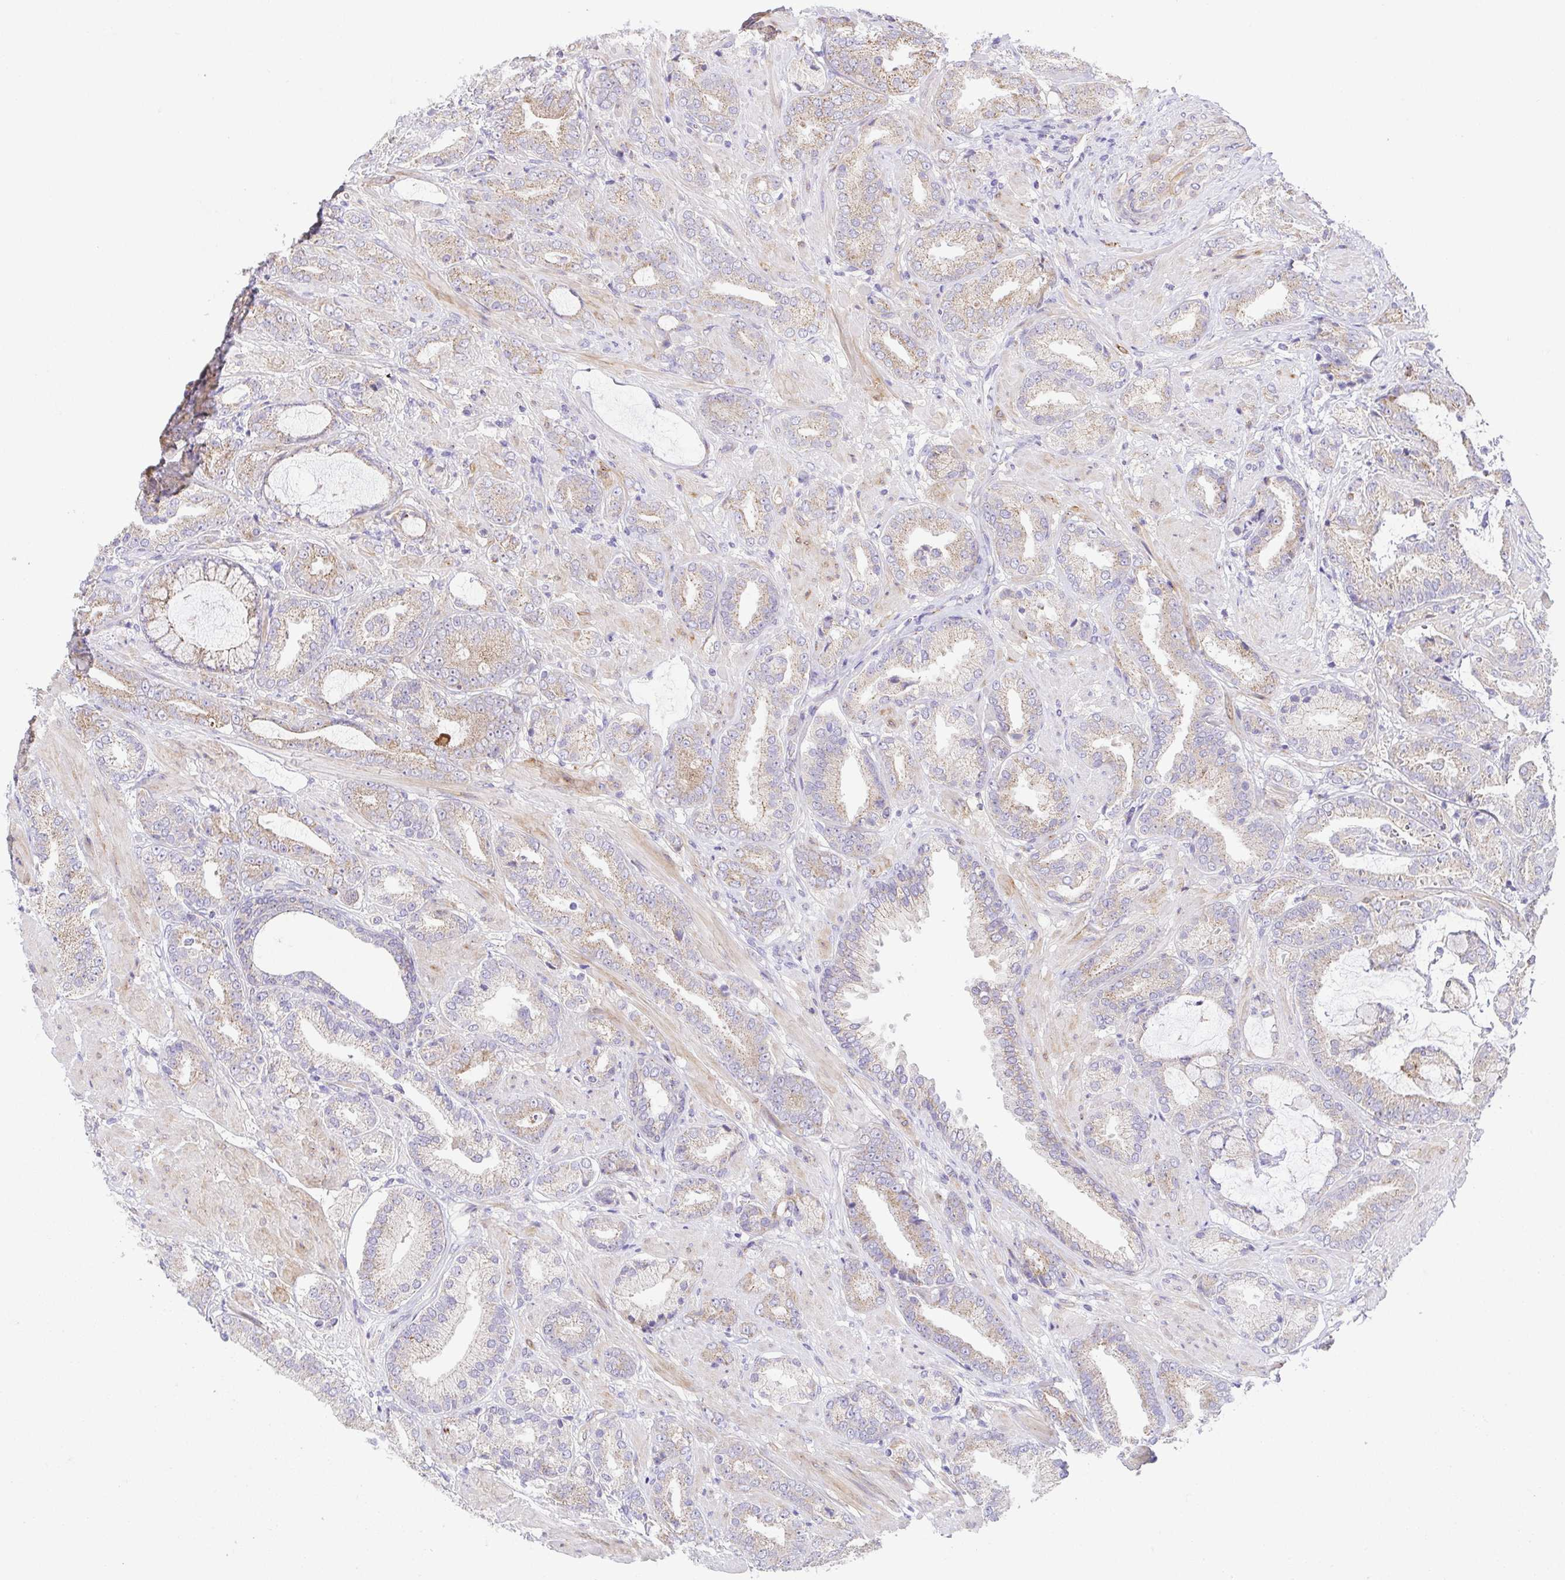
{"staining": {"intensity": "weak", "quantity": "25%-75%", "location": "cytoplasmic/membranous"}, "tissue": "prostate cancer", "cell_type": "Tumor cells", "image_type": "cancer", "snomed": [{"axis": "morphology", "description": "Adenocarcinoma, High grade"}, {"axis": "topography", "description": "Prostate"}], "caption": "Immunohistochemical staining of high-grade adenocarcinoma (prostate) demonstrates weak cytoplasmic/membranous protein staining in approximately 25%-75% of tumor cells.", "gene": "SLC13A1", "patient": {"sex": "male", "age": 56}}